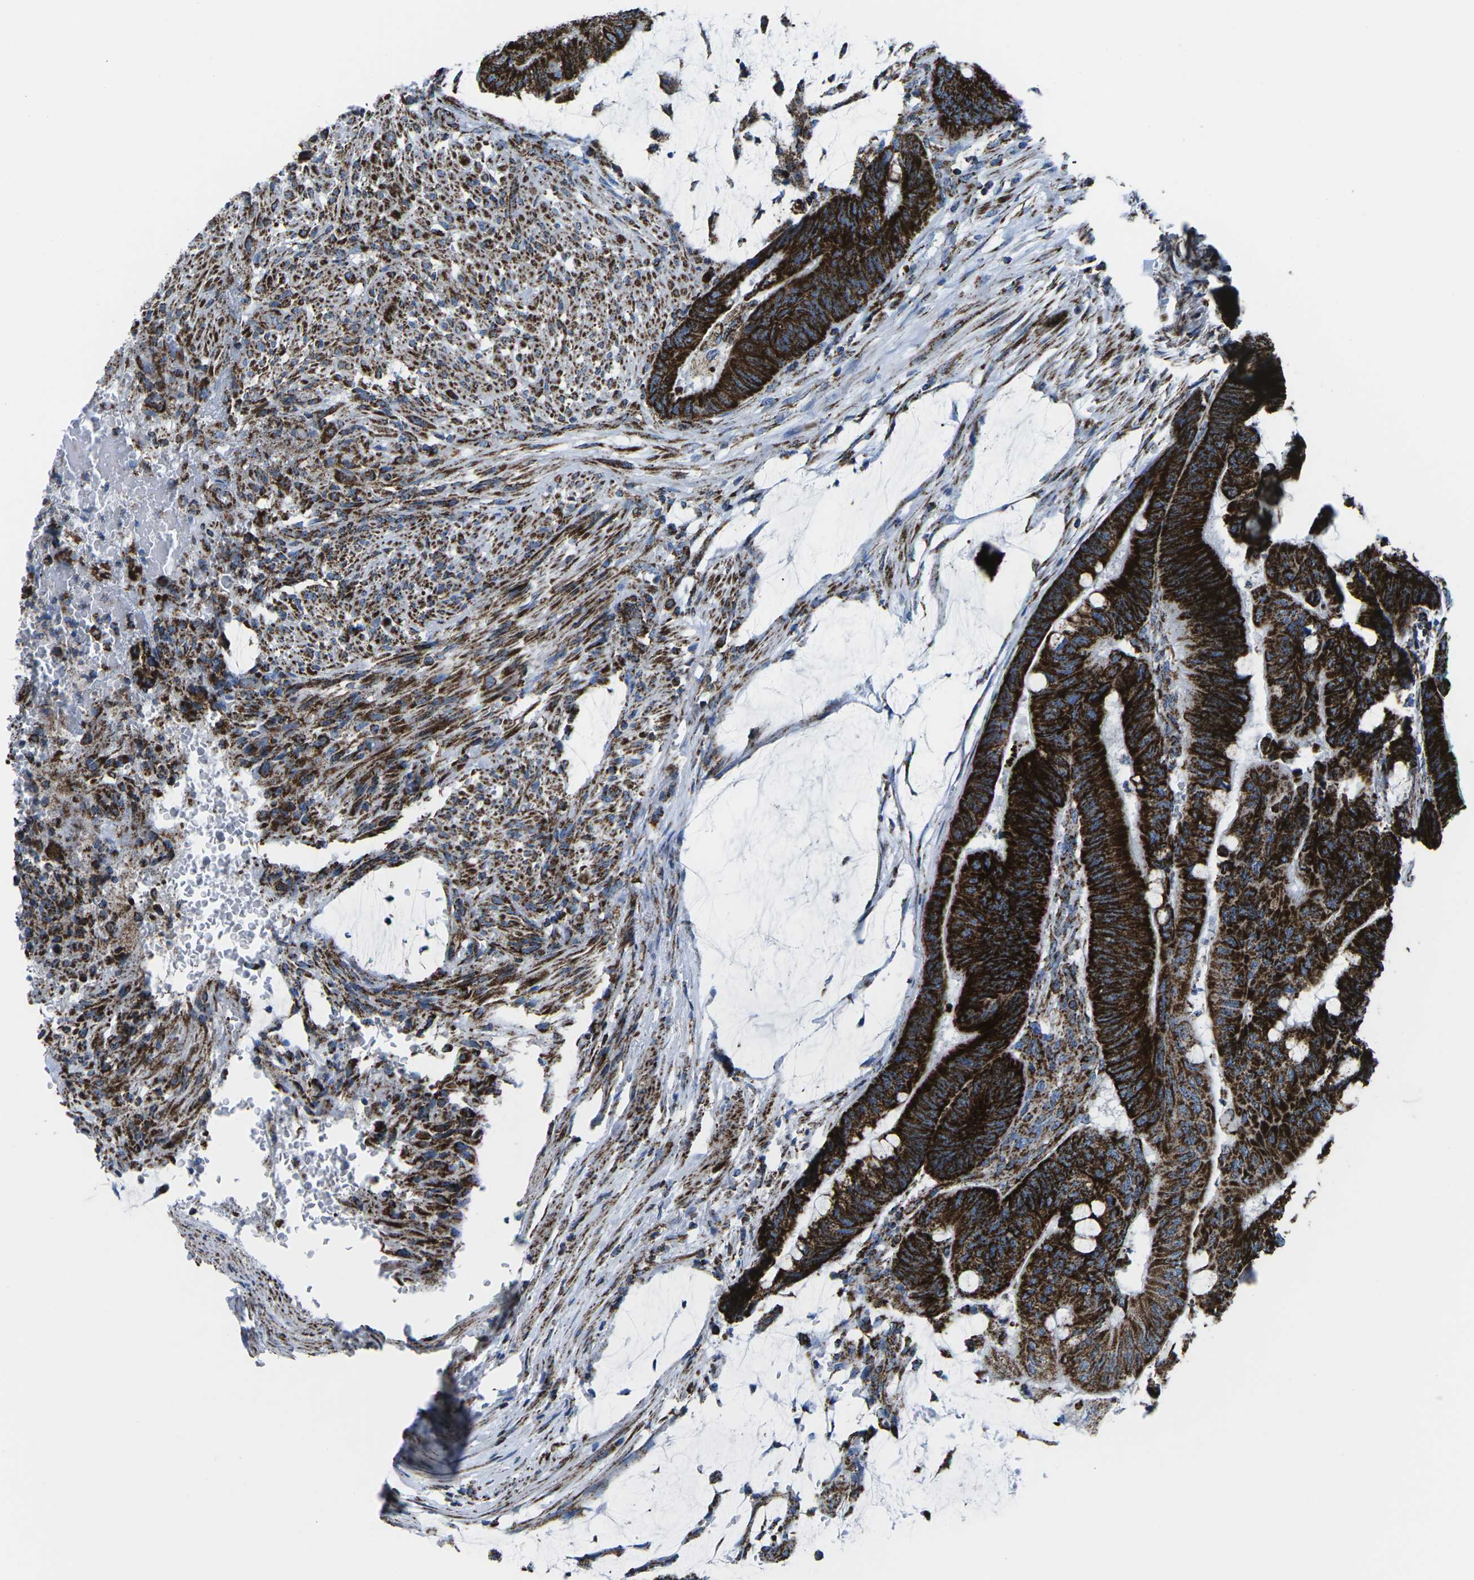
{"staining": {"intensity": "strong", "quantity": ">75%", "location": "cytoplasmic/membranous"}, "tissue": "colorectal cancer", "cell_type": "Tumor cells", "image_type": "cancer", "snomed": [{"axis": "morphology", "description": "Normal tissue, NOS"}, {"axis": "morphology", "description": "Adenocarcinoma, NOS"}, {"axis": "topography", "description": "Rectum"}], "caption": "Immunohistochemistry of colorectal adenocarcinoma shows high levels of strong cytoplasmic/membranous expression in approximately >75% of tumor cells.", "gene": "MT-CO2", "patient": {"sex": "male", "age": 92}}